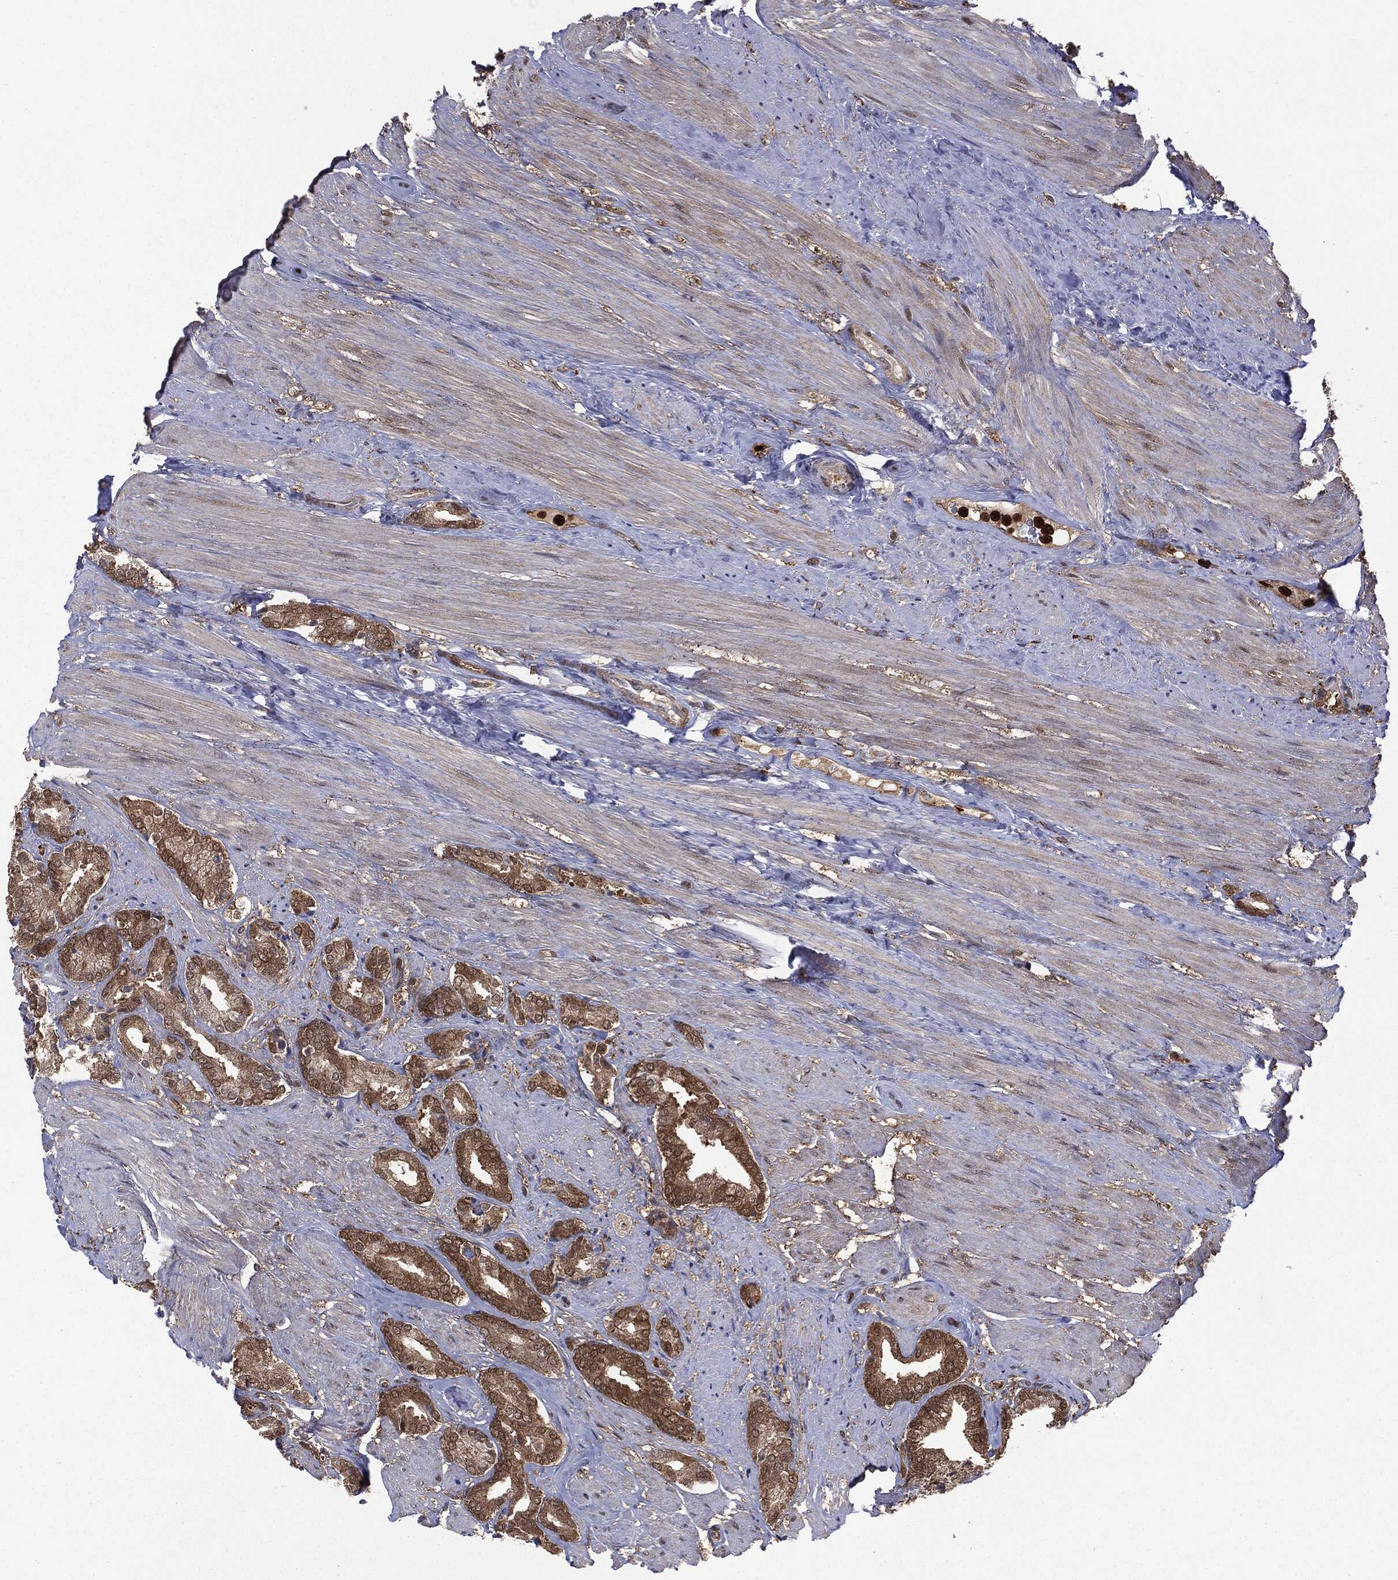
{"staining": {"intensity": "moderate", "quantity": ">75%", "location": "cytoplasmic/membranous"}, "tissue": "prostate cancer", "cell_type": "Tumor cells", "image_type": "cancer", "snomed": [{"axis": "morphology", "description": "Adenocarcinoma, High grade"}, {"axis": "topography", "description": "Prostate"}], "caption": "Moderate cytoplasmic/membranous staining for a protein is seen in approximately >75% of tumor cells of prostate cancer using IHC.", "gene": "GPI", "patient": {"sex": "male", "age": 56}}